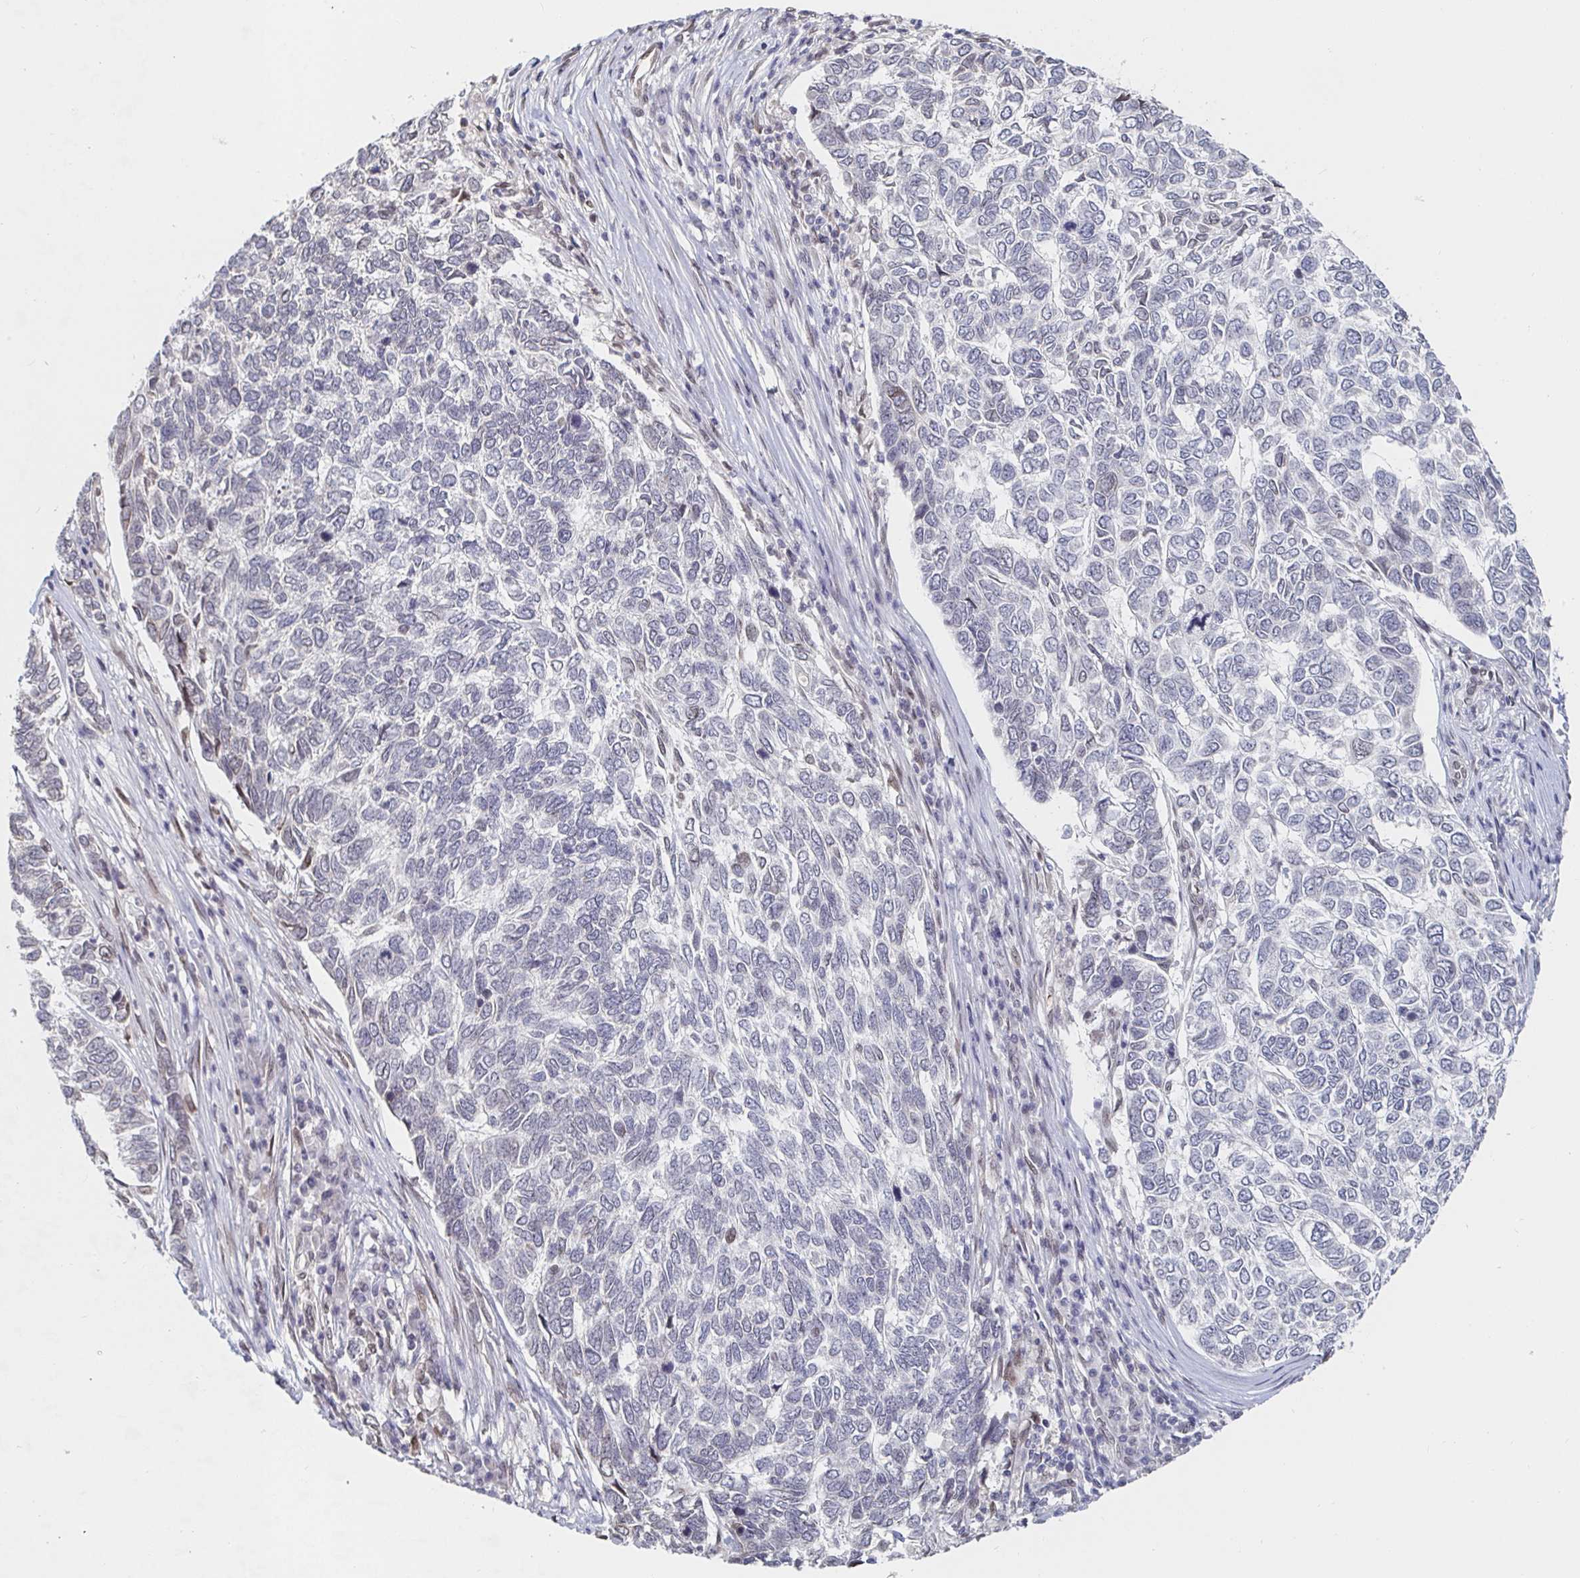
{"staining": {"intensity": "negative", "quantity": "none", "location": "none"}, "tissue": "skin cancer", "cell_type": "Tumor cells", "image_type": "cancer", "snomed": [{"axis": "morphology", "description": "Basal cell carcinoma"}, {"axis": "topography", "description": "Skin"}], "caption": "IHC photomicrograph of human skin basal cell carcinoma stained for a protein (brown), which exhibits no positivity in tumor cells. (Stains: DAB (3,3'-diaminobenzidine) IHC with hematoxylin counter stain, Microscopy: brightfield microscopy at high magnification).", "gene": "CHD2", "patient": {"sex": "female", "age": 65}}